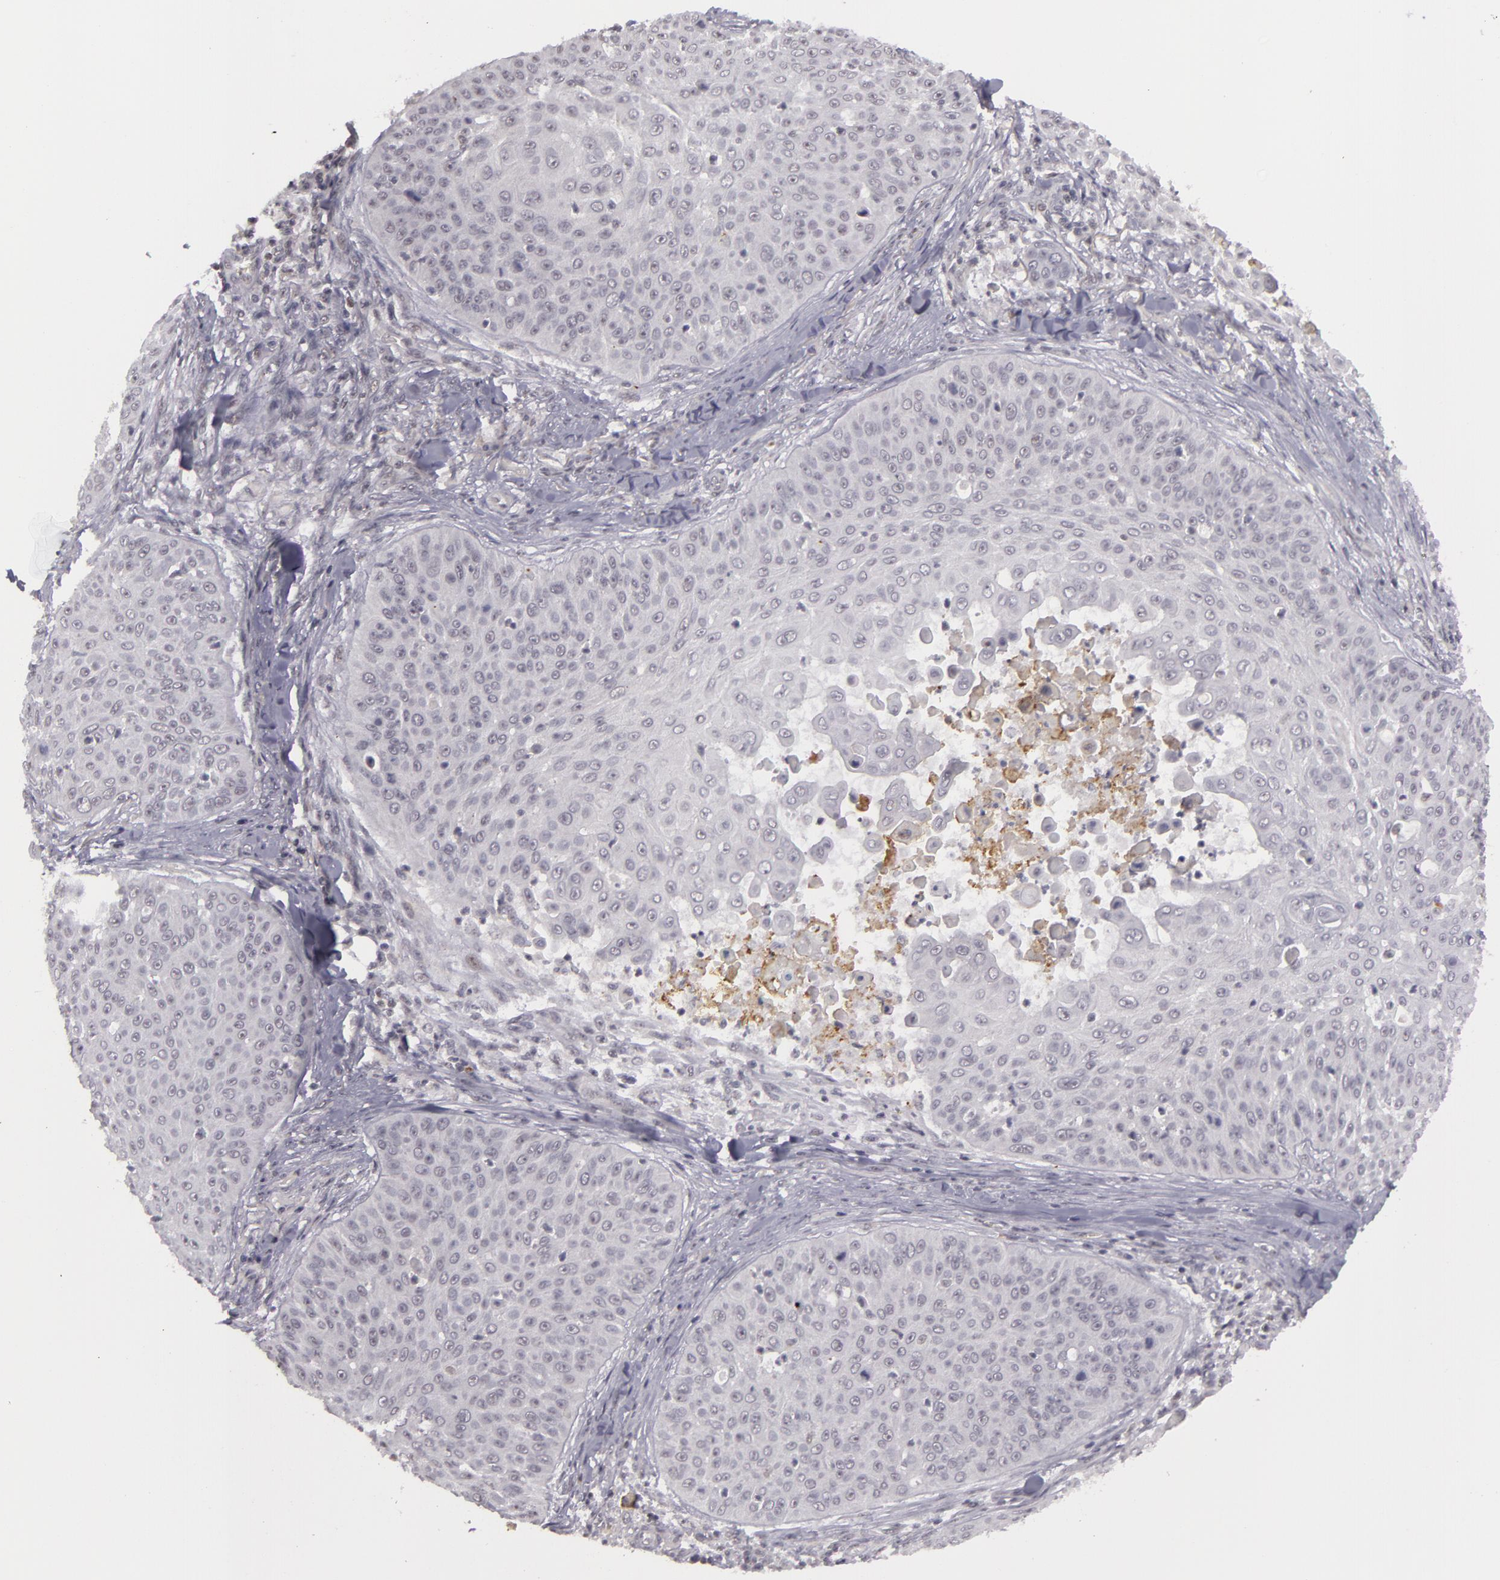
{"staining": {"intensity": "negative", "quantity": "none", "location": "none"}, "tissue": "skin cancer", "cell_type": "Tumor cells", "image_type": "cancer", "snomed": [{"axis": "morphology", "description": "Squamous cell carcinoma, NOS"}, {"axis": "topography", "description": "Skin"}], "caption": "Immunohistochemistry (IHC) of skin cancer (squamous cell carcinoma) exhibits no positivity in tumor cells.", "gene": "RRP7A", "patient": {"sex": "male", "age": 82}}